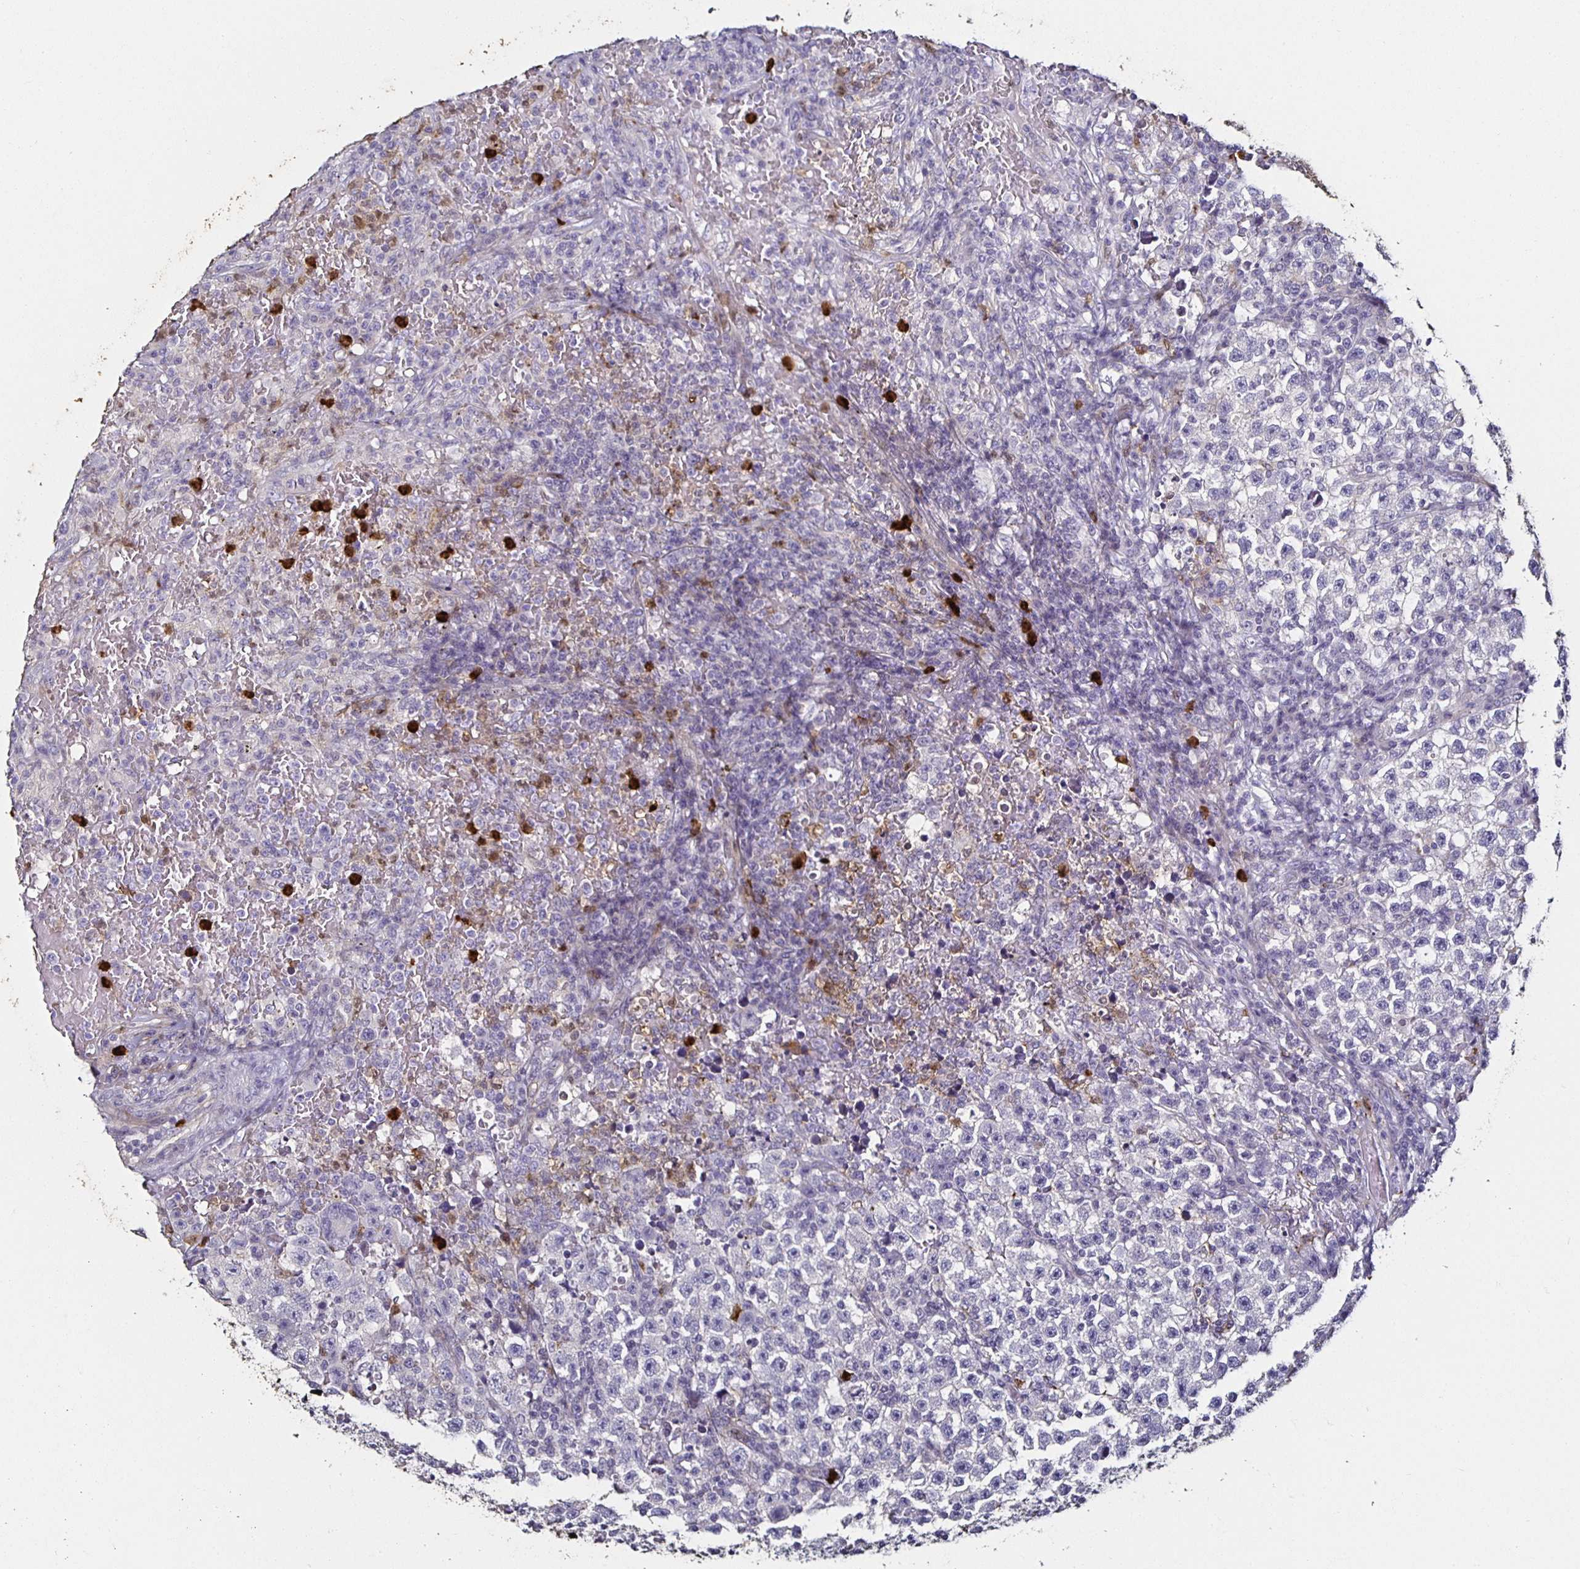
{"staining": {"intensity": "negative", "quantity": "none", "location": "none"}, "tissue": "testis cancer", "cell_type": "Tumor cells", "image_type": "cancer", "snomed": [{"axis": "morphology", "description": "Seminoma, NOS"}, {"axis": "topography", "description": "Testis"}], "caption": "Protein analysis of testis seminoma reveals no significant staining in tumor cells. Nuclei are stained in blue.", "gene": "TLR4", "patient": {"sex": "male", "age": 22}}